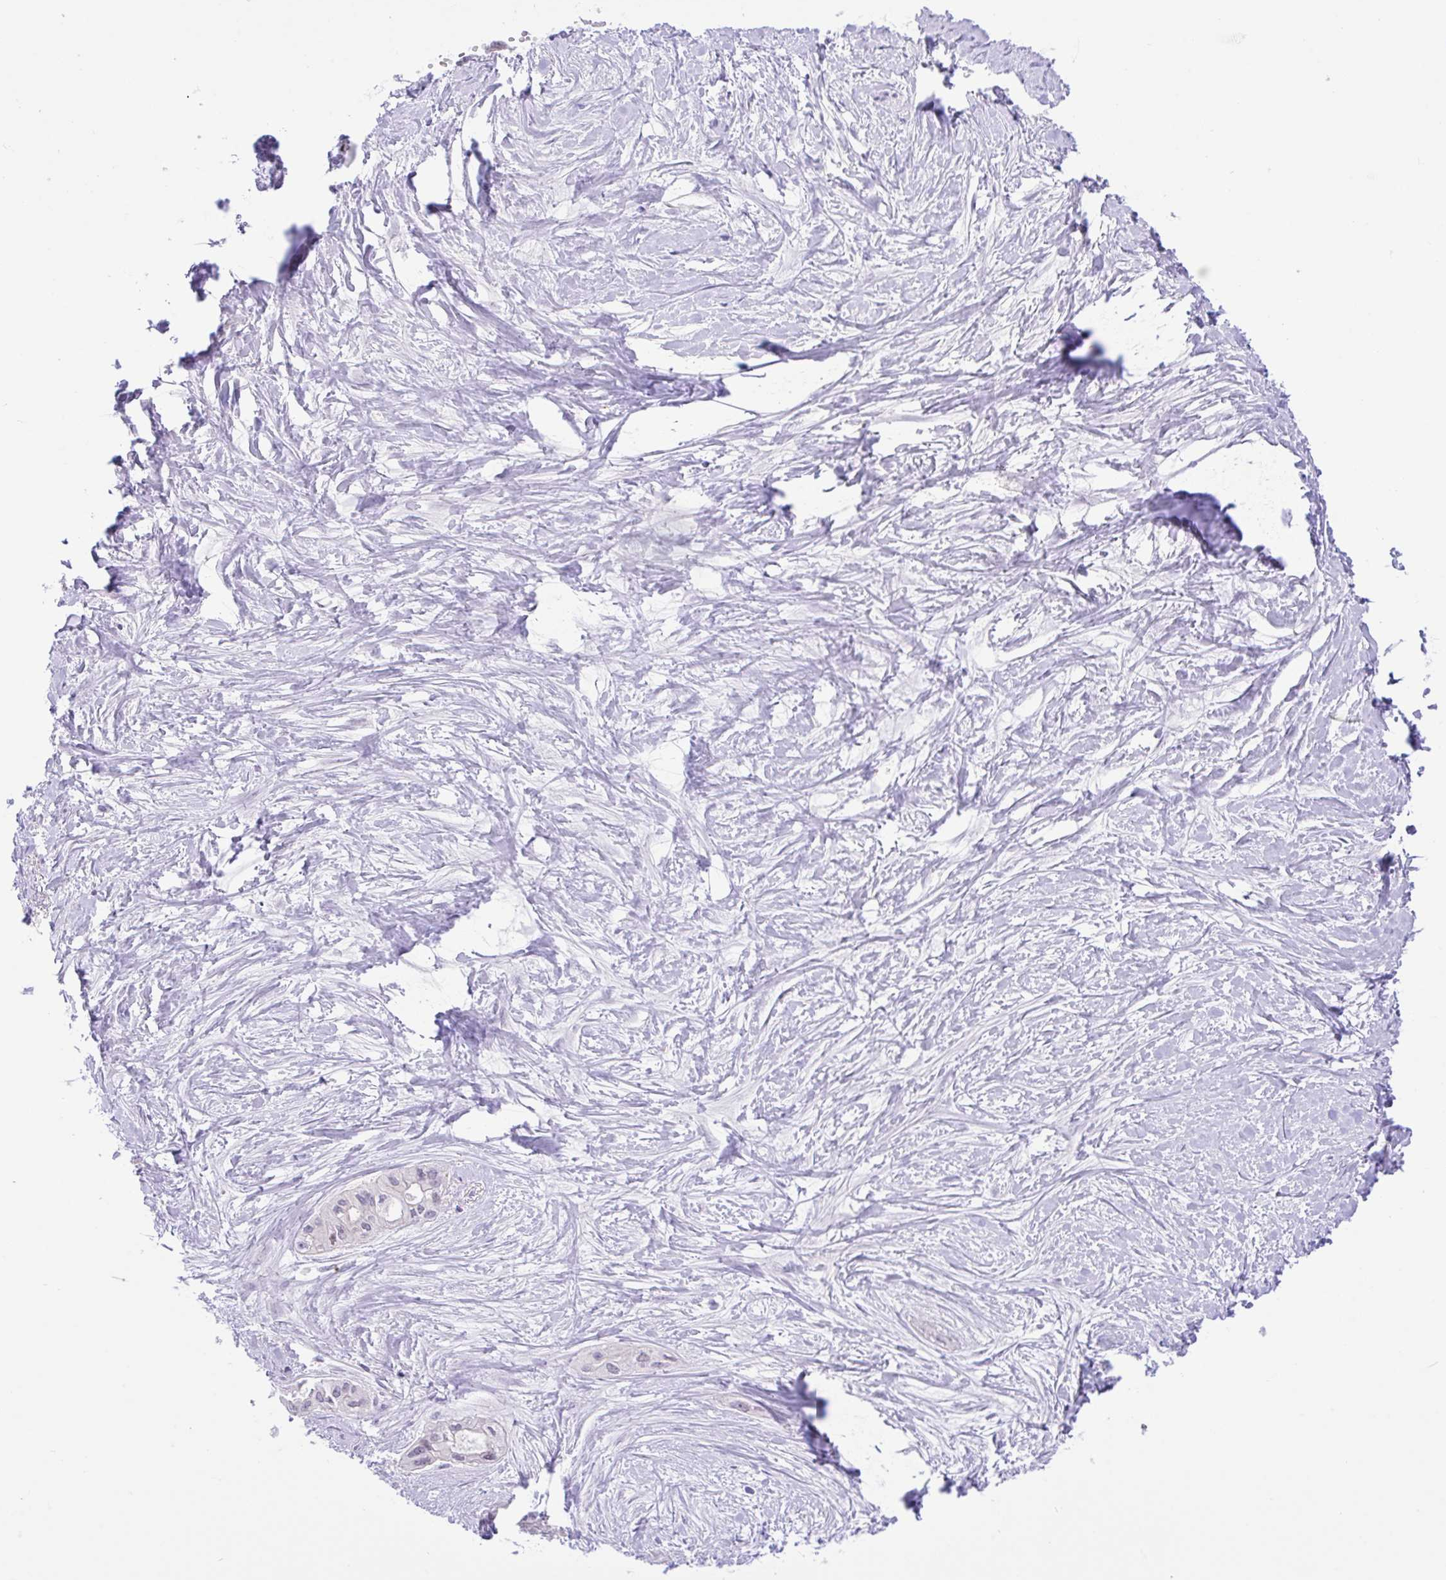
{"staining": {"intensity": "negative", "quantity": "none", "location": "none"}, "tissue": "pancreatic cancer", "cell_type": "Tumor cells", "image_type": "cancer", "snomed": [{"axis": "morphology", "description": "Adenocarcinoma, NOS"}, {"axis": "topography", "description": "Pancreas"}], "caption": "Human pancreatic adenocarcinoma stained for a protein using immunohistochemistry (IHC) demonstrates no staining in tumor cells.", "gene": "ZNF101", "patient": {"sex": "female", "age": 50}}